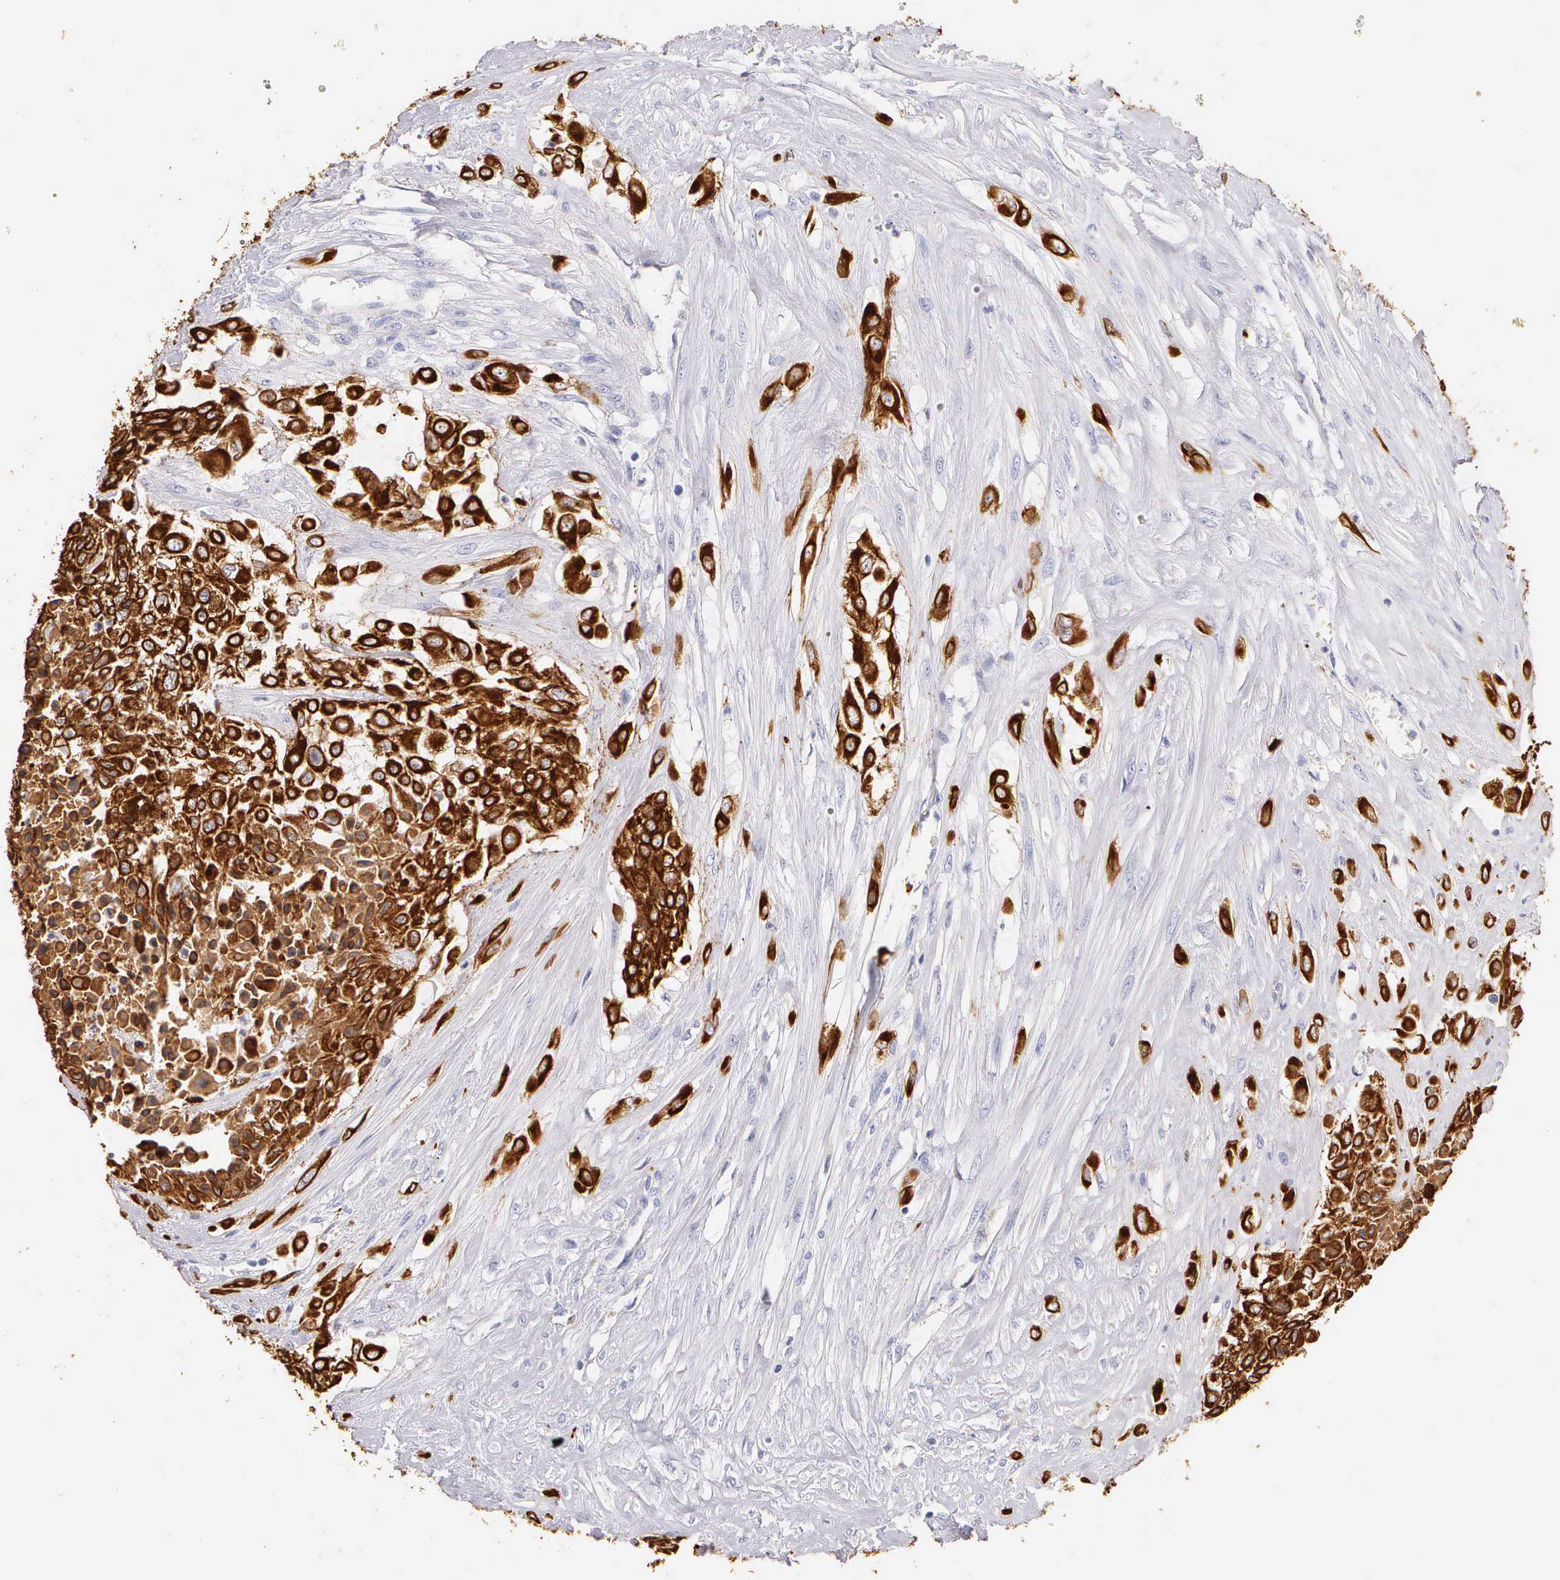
{"staining": {"intensity": "strong", "quantity": ">75%", "location": "cytoplasmic/membranous"}, "tissue": "urothelial cancer", "cell_type": "Tumor cells", "image_type": "cancer", "snomed": [{"axis": "morphology", "description": "Urothelial carcinoma, High grade"}, {"axis": "topography", "description": "Urinary bladder"}], "caption": "This is an image of immunohistochemistry (IHC) staining of urothelial carcinoma (high-grade), which shows strong positivity in the cytoplasmic/membranous of tumor cells.", "gene": "KRT17", "patient": {"sex": "male", "age": 57}}